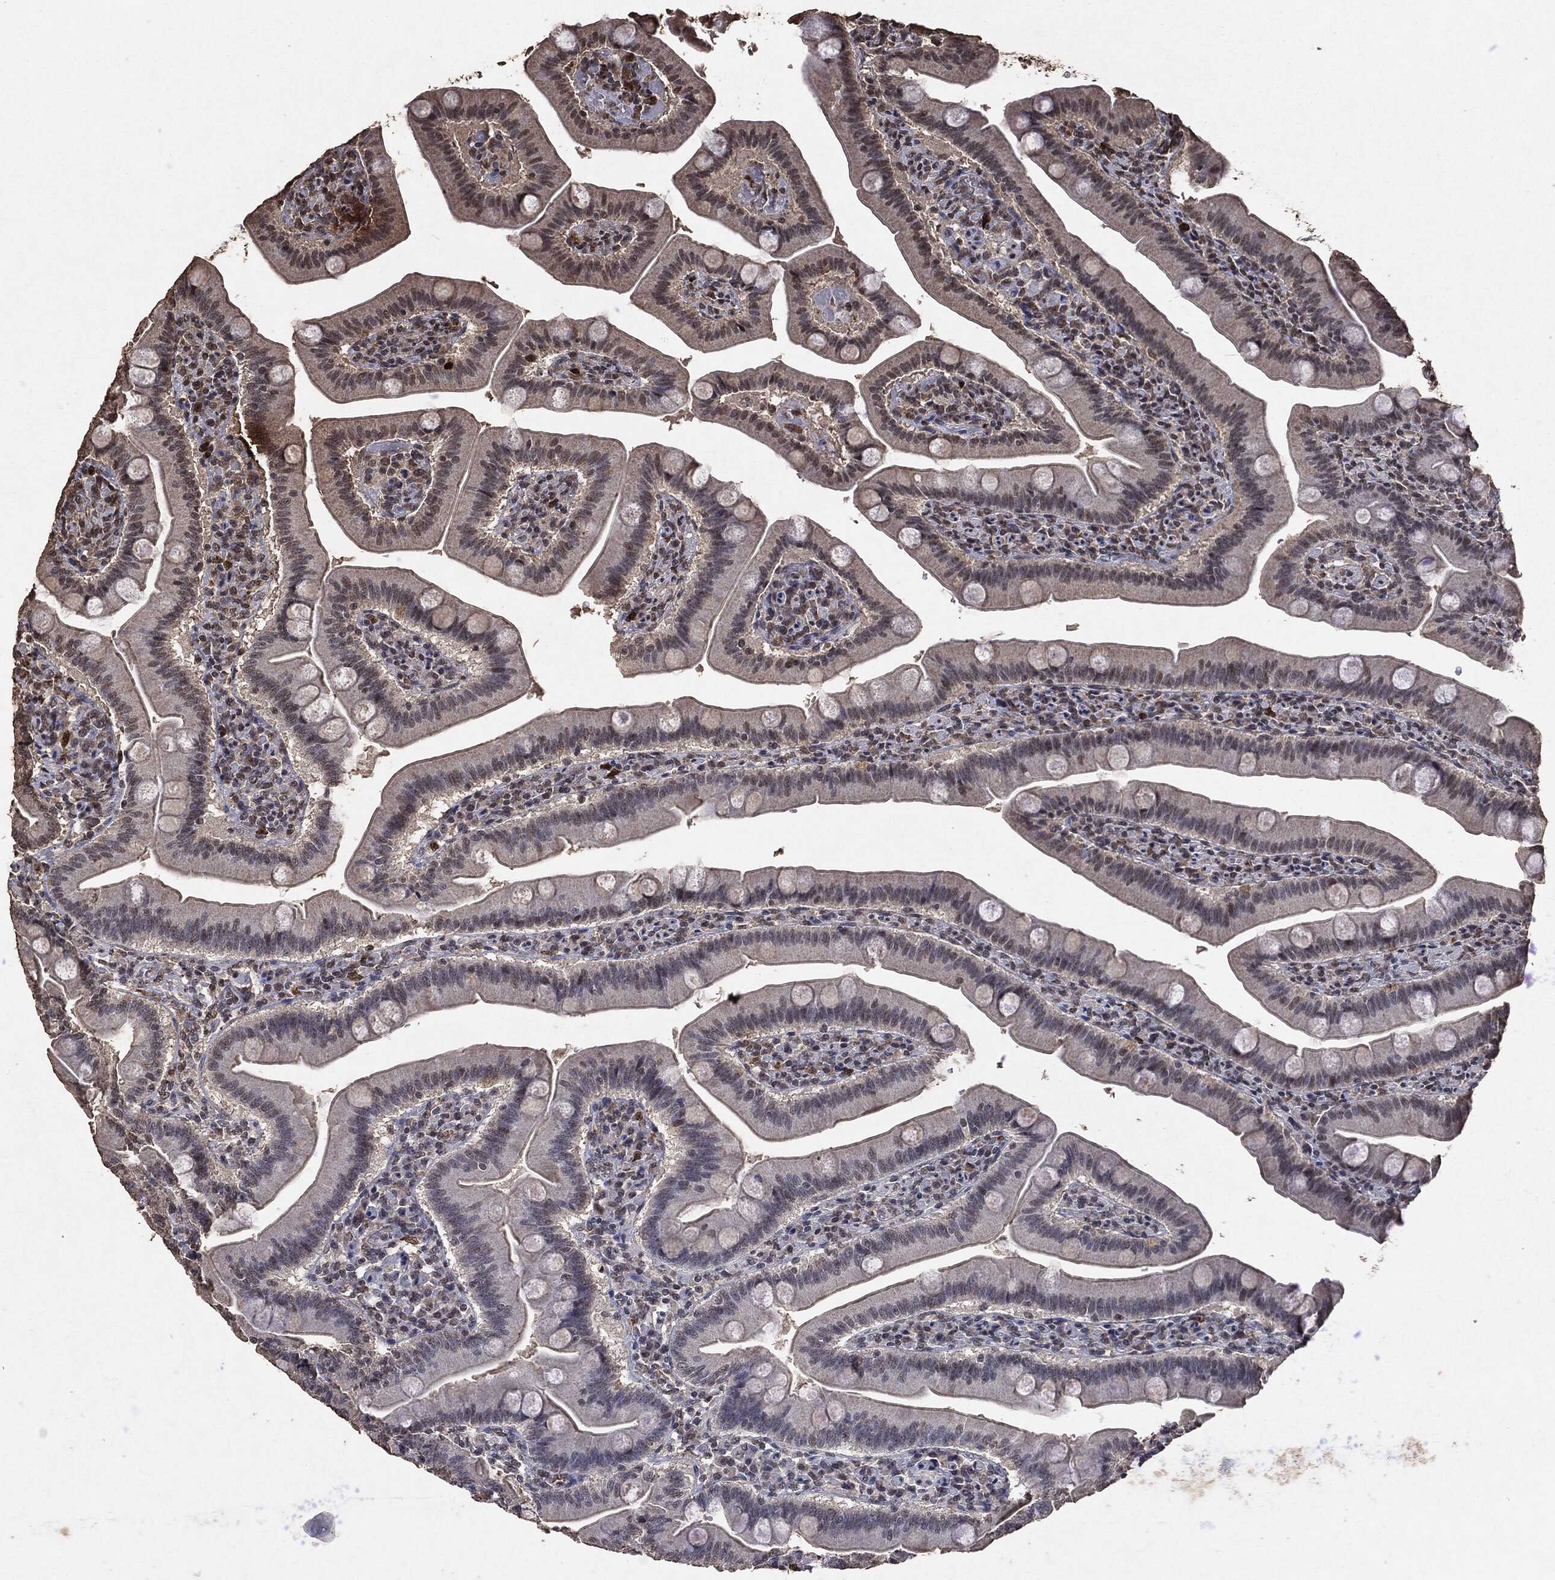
{"staining": {"intensity": "moderate", "quantity": "<25%", "location": "nuclear"}, "tissue": "duodenum", "cell_type": "Glandular cells", "image_type": "normal", "snomed": [{"axis": "morphology", "description": "Normal tissue, NOS"}, {"axis": "topography", "description": "Duodenum"}], "caption": "Glandular cells reveal low levels of moderate nuclear staining in approximately <25% of cells in normal duodenum.", "gene": "RAD18", "patient": {"sex": "male", "age": 59}}